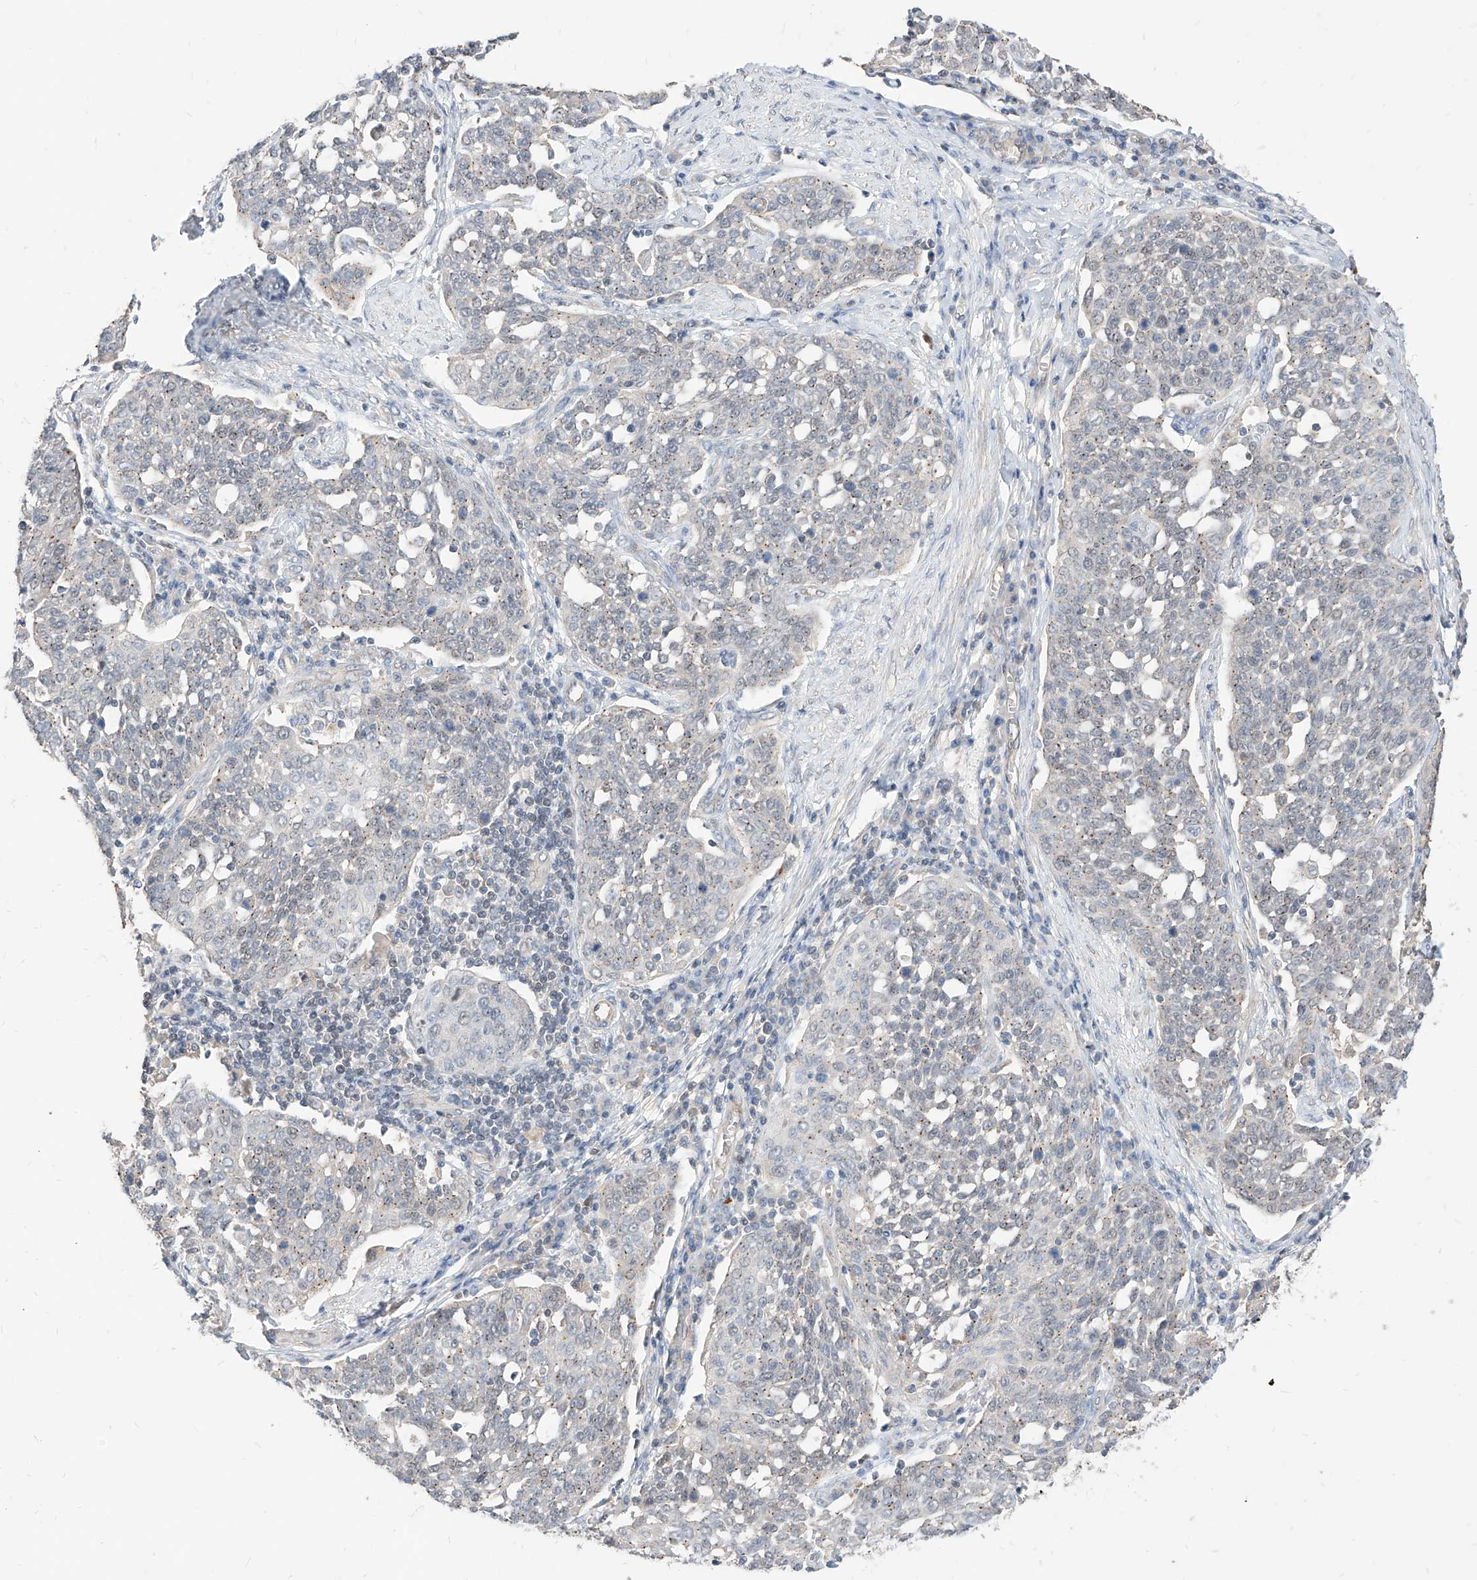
{"staining": {"intensity": "negative", "quantity": "none", "location": "none"}, "tissue": "cervical cancer", "cell_type": "Tumor cells", "image_type": "cancer", "snomed": [{"axis": "morphology", "description": "Squamous cell carcinoma, NOS"}, {"axis": "topography", "description": "Cervix"}], "caption": "This photomicrograph is of squamous cell carcinoma (cervical) stained with IHC to label a protein in brown with the nuclei are counter-stained blue. There is no positivity in tumor cells.", "gene": "TSNAX", "patient": {"sex": "female", "age": 34}}